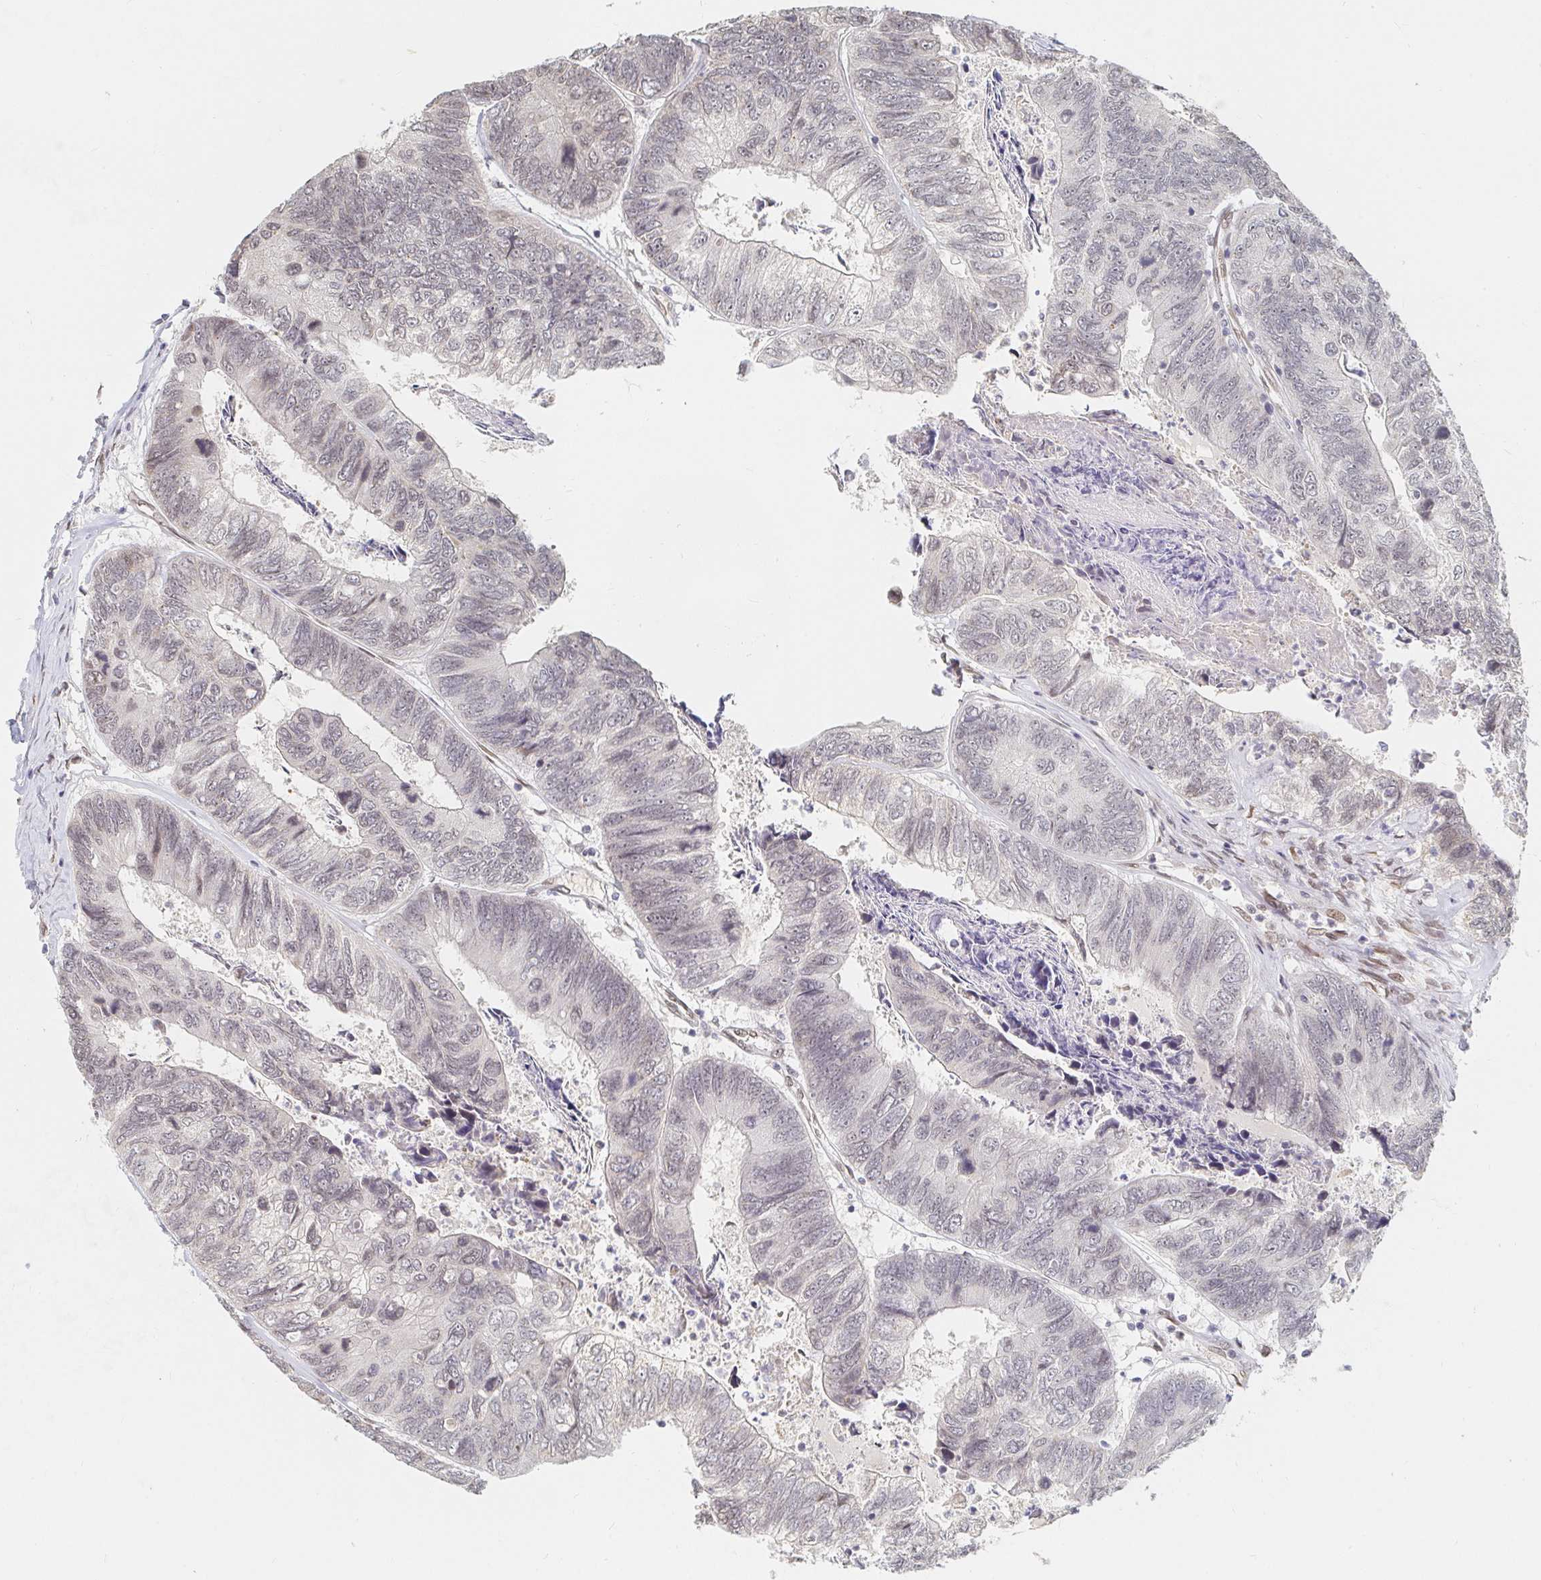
{"staining": {"intensity": "negative", "quantity": "none", "location": "none"}, "tissue": "colorectal cancer", "cell_type": "Tumor cells", "image_type": "cancer", "snomed": [{"axis": "morphology", "description": "Adenocarcinoma, NOS"}, {"axis": "topography", "description": "Colon"}], "caption": "Image shows no protein positivity in tumor cells of adenocarcinoma (colorectal) tissue.", "gene": "CHD2", "patient": {"sex": "female", "age": 67}}